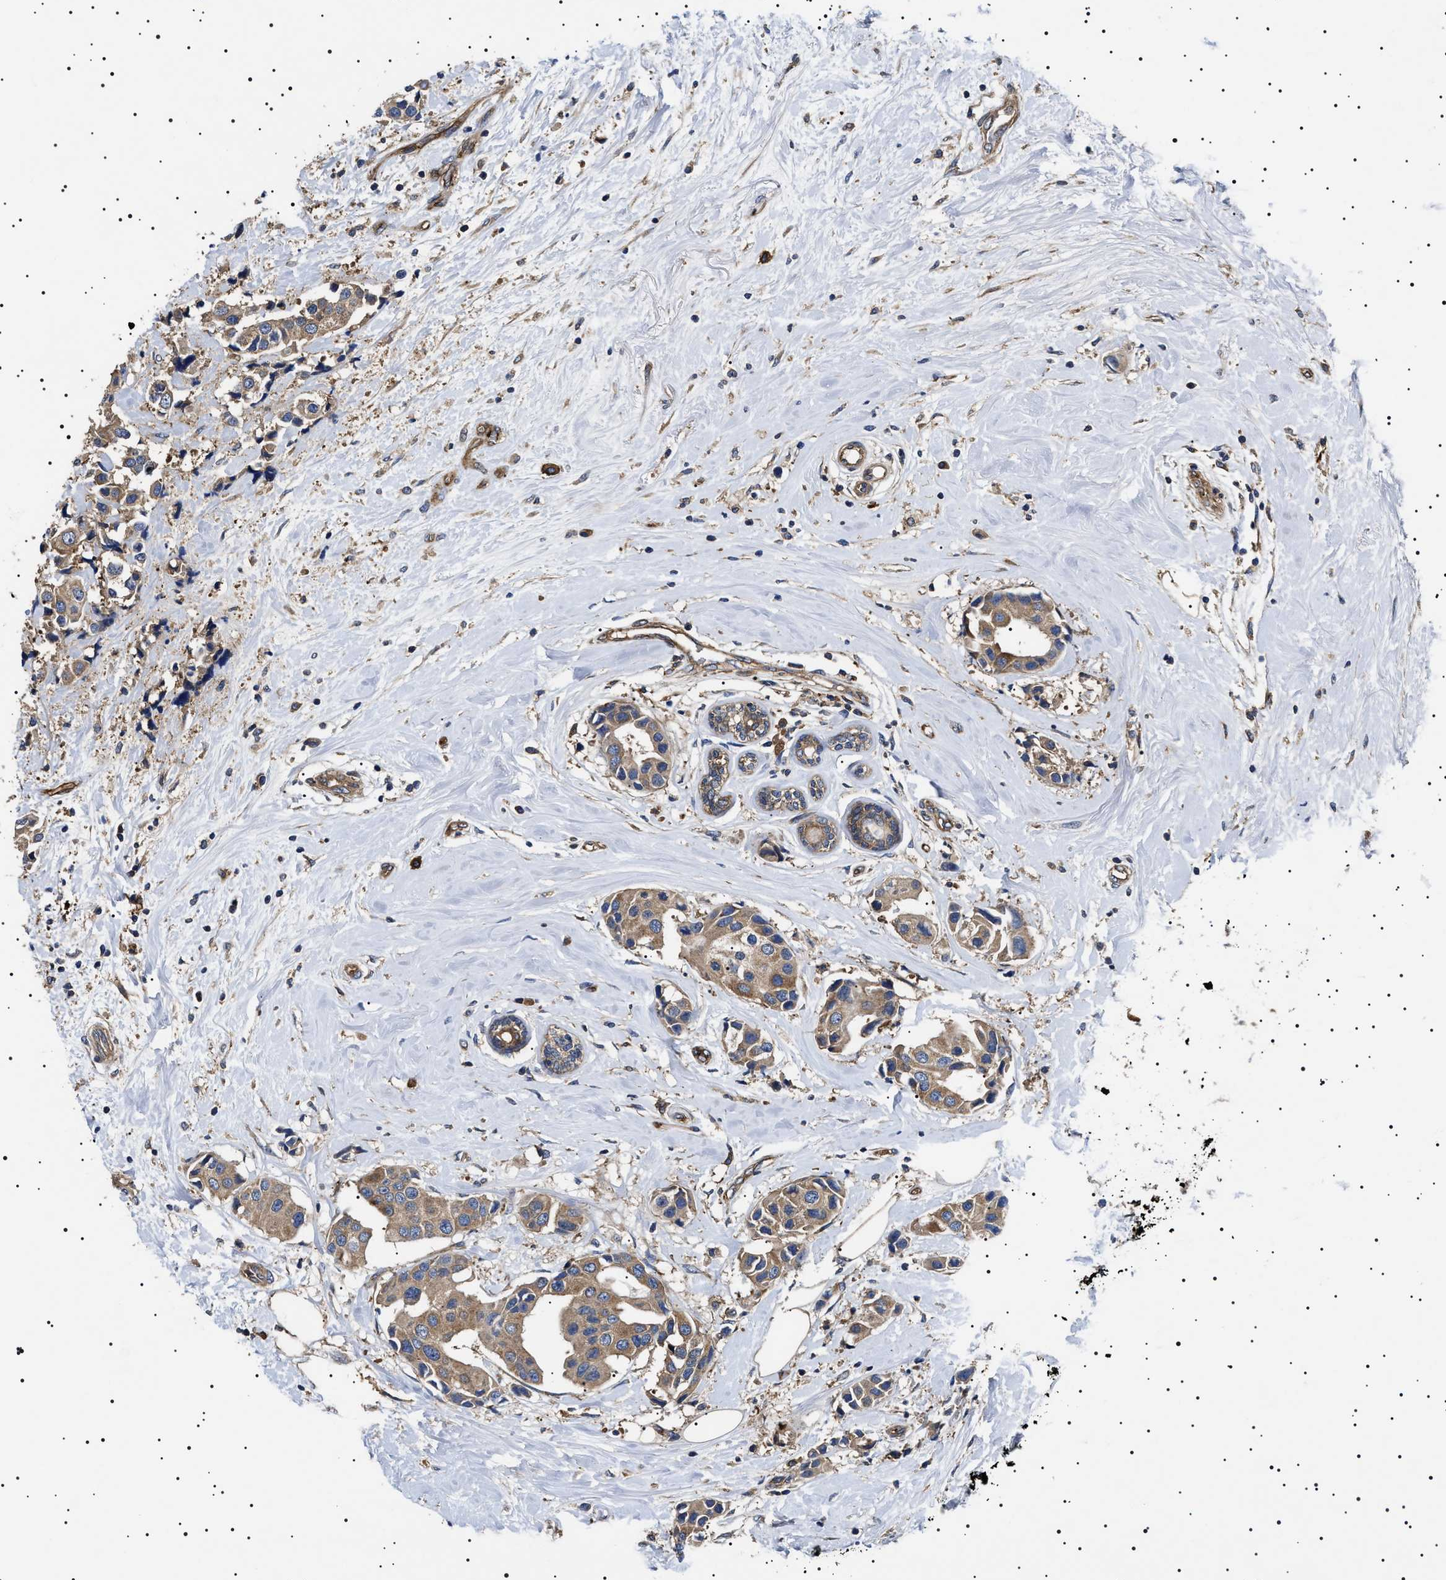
{"staining": {"intensity": "moderate", "quantity": ">75%", "location": "cytoplasmic/membranous"}, "tissue": "breast cancer", "cell_type": "Tumor cells", "image_type": "cancer", "snomed": [{"axis": "morphology", "description": "Normal tissue, NOS"}, {"axis": "morphology", "description": "Duct carcinoma"}, {"axis": "topography", "description": "Breast"}], "caption": "Human intraductal carcinoma (breast) stained with a brown dye shows moderate cytoplasmic/membranous positive expression in about >75% of tumor cells.", "gene": "TPP2", "patient": {"sex": "female", "age": 39}}